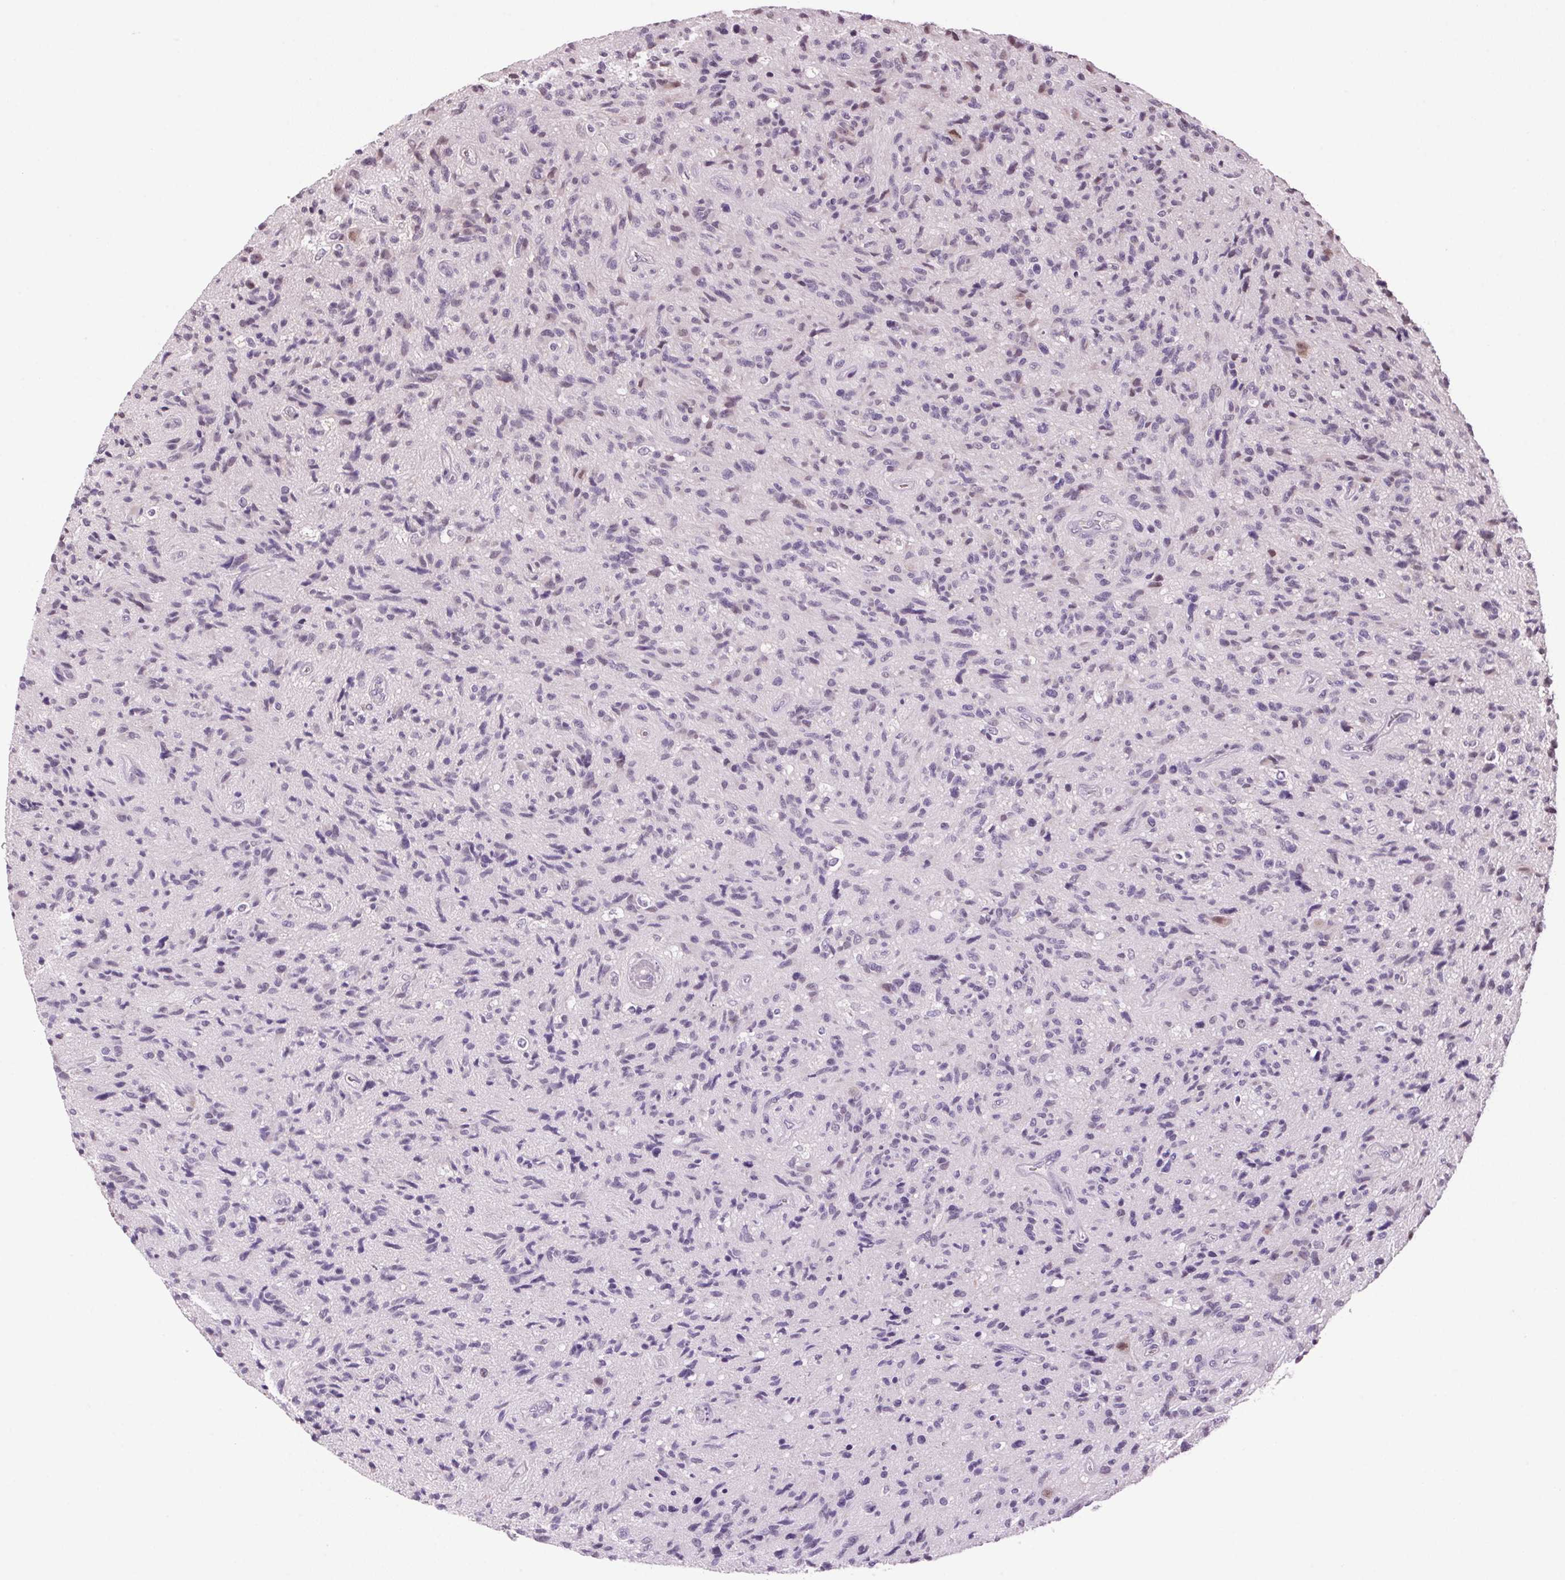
{"staining": {"intensity": "negative", "quantity": "none", "location": "none"}, "tissue": "glioma", "cell_type": "Tumor cells", "image_type": "cancer", "snomed": [{"axis": "morphology", "description": "Glioma, malignant, High grade"}, {"axis": "topography", "description": "Brain"}], "caption": "Tumor cells show no significant protein expression in malignant glioma (high-grade).", "gene": "VWA3B", "patient": {"sex": "male", "age": 54}}